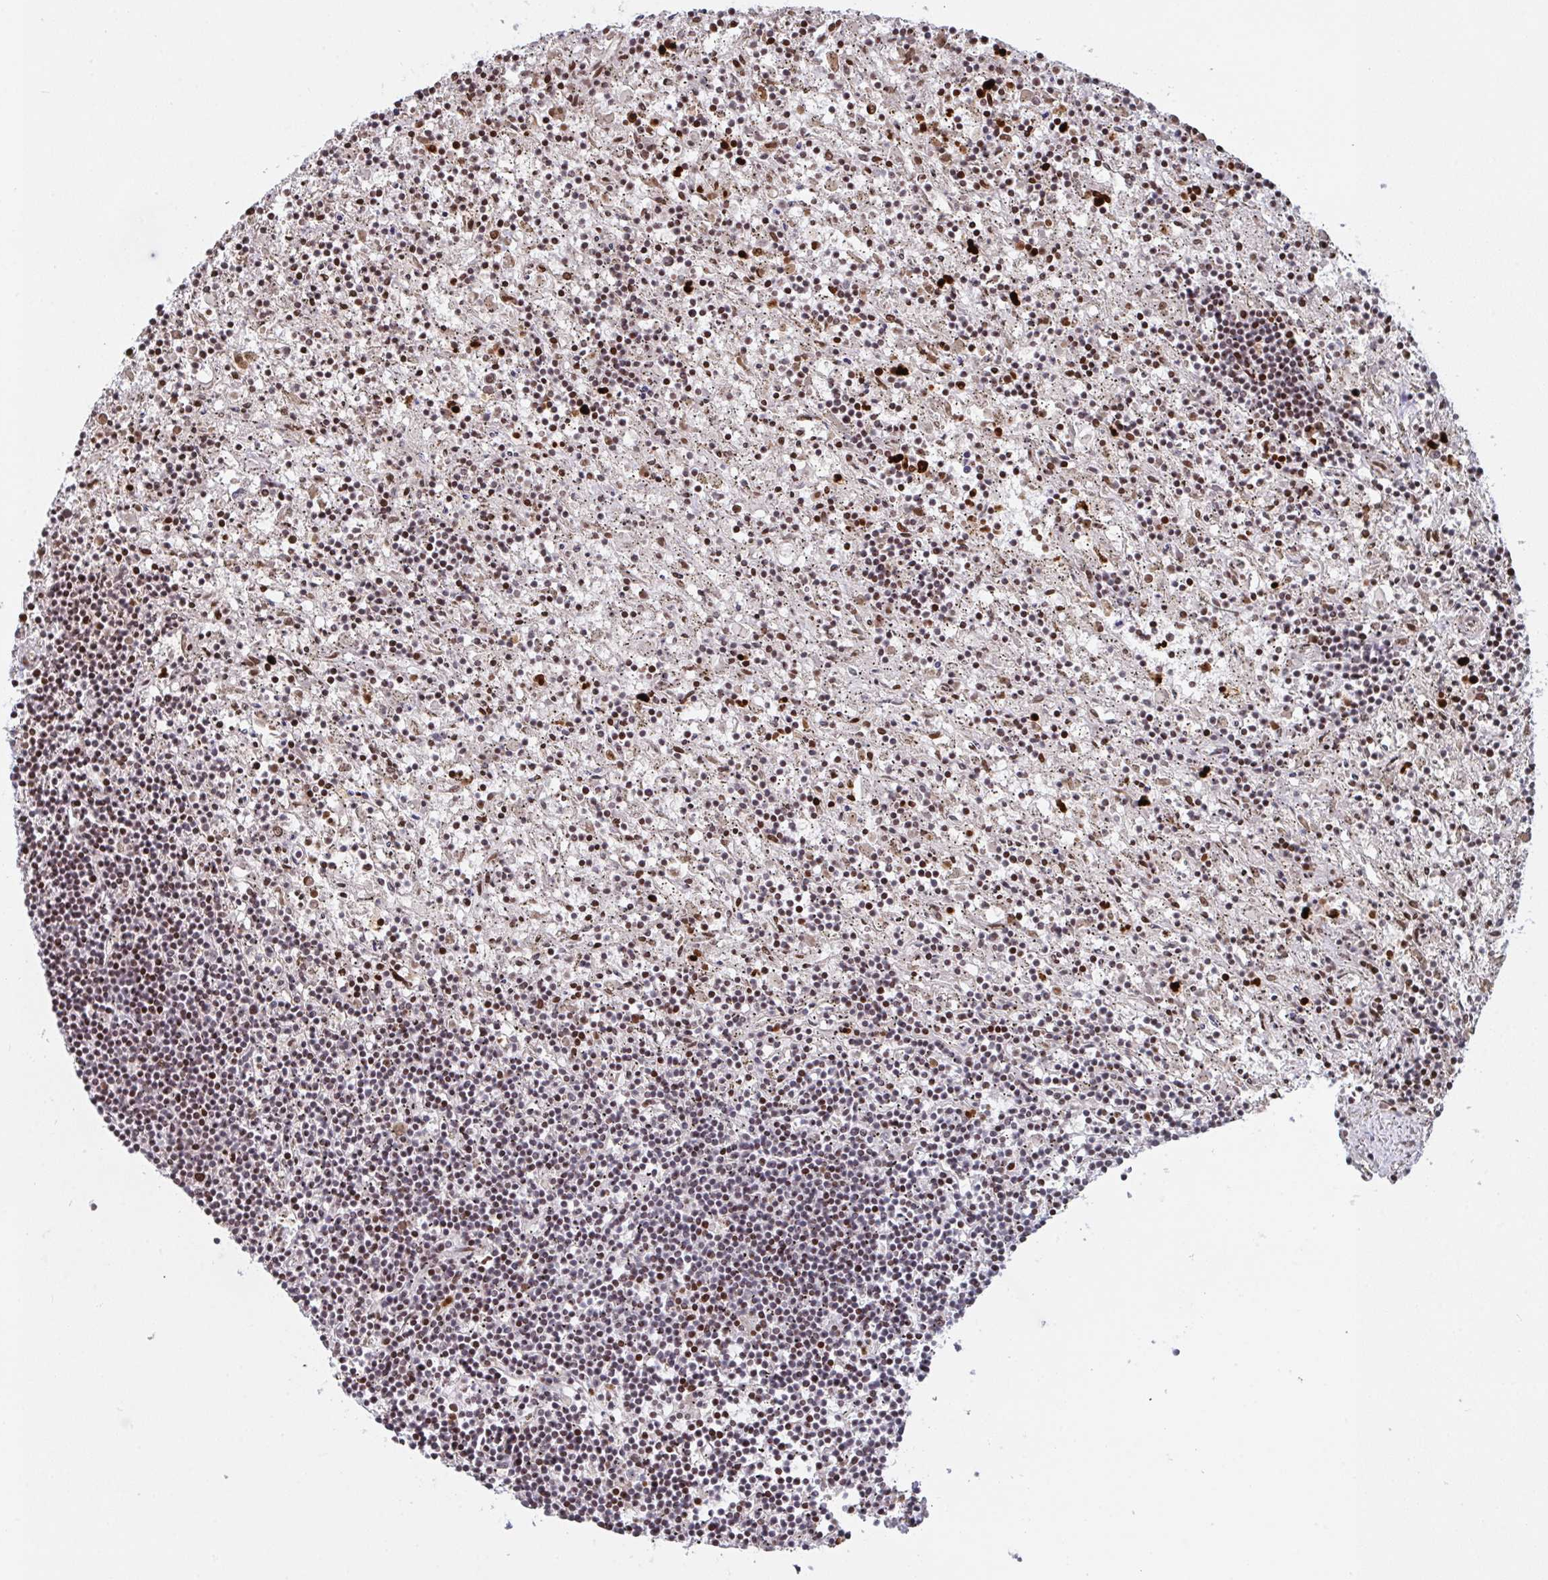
{"staining": {"intensity": "moderate", "quantity": "25%-75%", "location": "nuclear"}, "tissue": "lymphoma", "cell_type": "Tumor cells", "image_type": "cancer", "snomed": [{"axis": "morphology", "description": "Malignant lymphoma, non-Hodgkin's type, Low grade"}, {"axis": "topography", "description": "Spleen"}], "caption": "IHC micrograph of neoplastic tissue: lymphoma stained using IHC reveals medium levels of moderate protein expression localized specifically in the nuclear of tumor cells, appearing as a nuclear brown color.", "gene": "PCDHB8", "patient": {"sex": "male", "age": 76}}